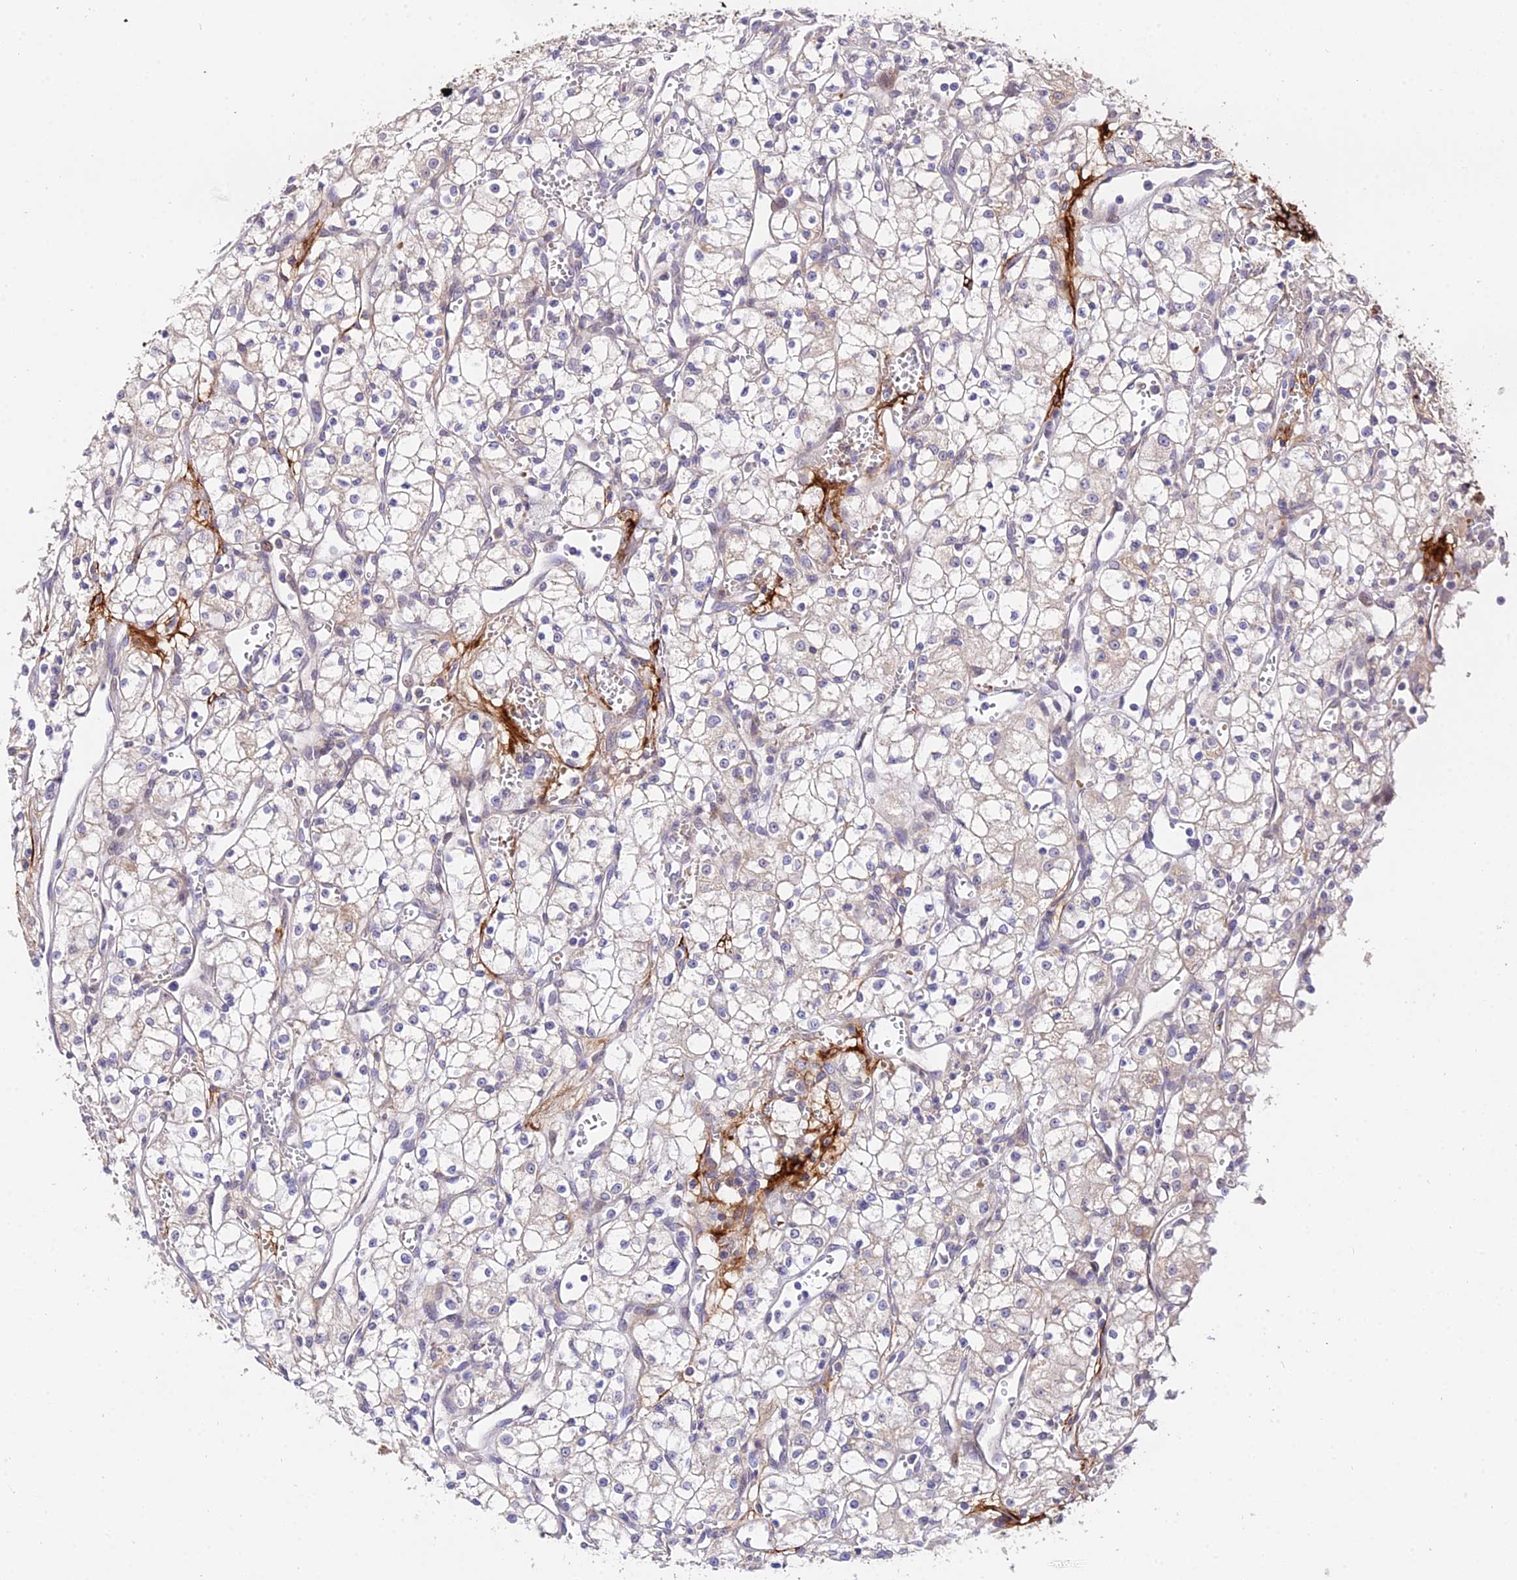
{"staining": {"intensity": "weak", "quantity": "<25%", "location": "cytoplasmic/membranous"}, "tissue": "renal cancer", "cell_type": "Tumor cells", "image_type": "cancer", "snomed": [{"axis": "morphology", "description": "Adenocarcinoma, NOS"}, {"axis": "topography", "description": "Kidney"}], "caption": "Immunohistochemistry of renal cancer (adenocarcinoma) shows no positivity in tumor cells.", "gene": "WDR5B", "patient": {"sex": "male", "age": 59}}